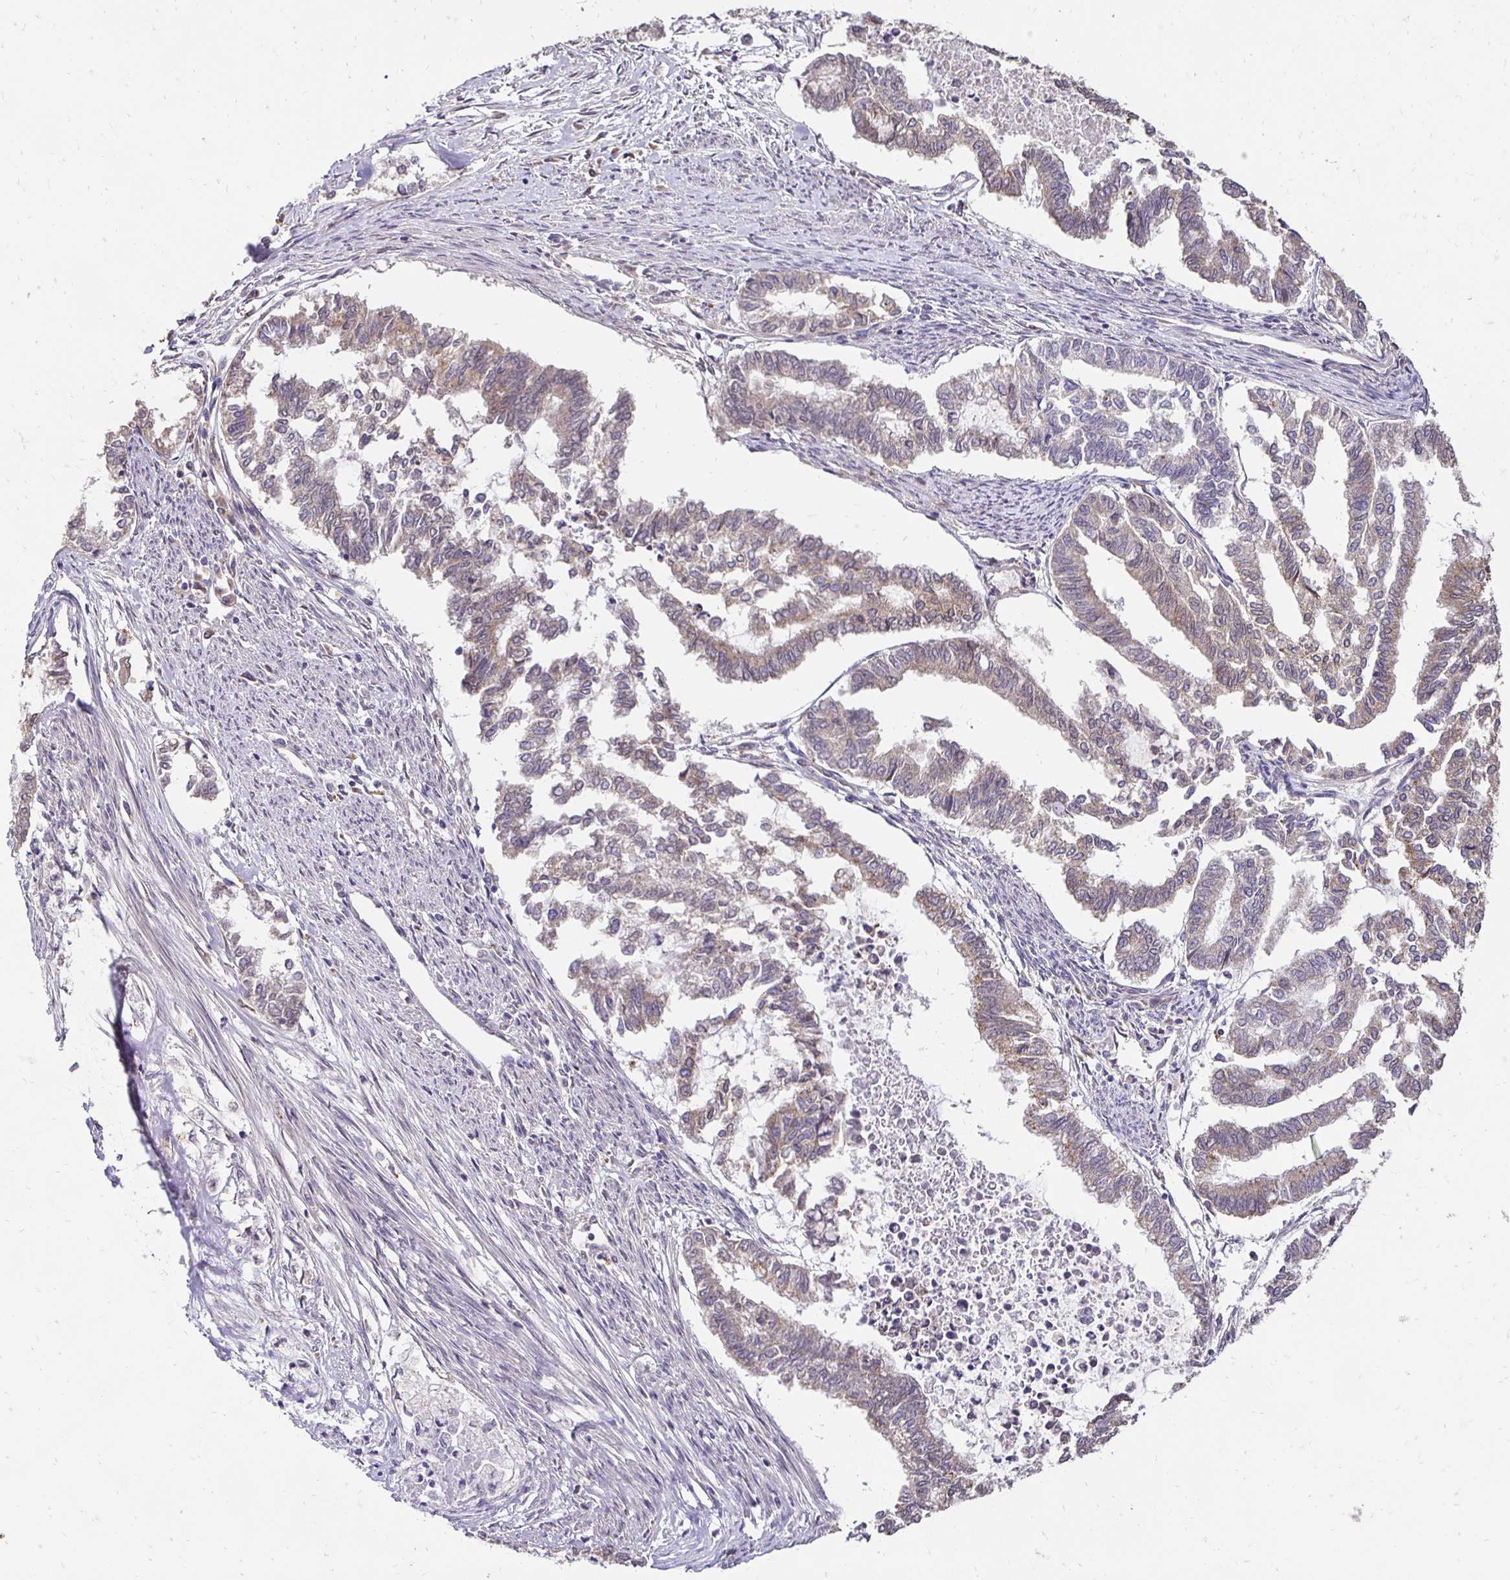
{"staining": {"intensity": "weak", "quantity": "25%-75%", "location": "cytoplasmic/membranous"}, "tissue": "endometrial cancer", "cell_type": "Tumor cells", "image_type": "cancer", "snomed": [{"axis": "morphology", "description": "Adenocarcinoma, NOS"}, {"axis": "topography", "description": "Endometrium"}], "caption": "Immunohistochemistry micrograph of neoplastic tissue: endometrial cancer (adenocarcinoma) stained using IHC reveals low levels of weak protein expression localized specifically in the cytoplasmic/membranous of tumor cells, appearing as a cytoplasmic/membranous brown color.", "gene": "RHEBL1", "patient": {"sex": "female", "age": 79}}